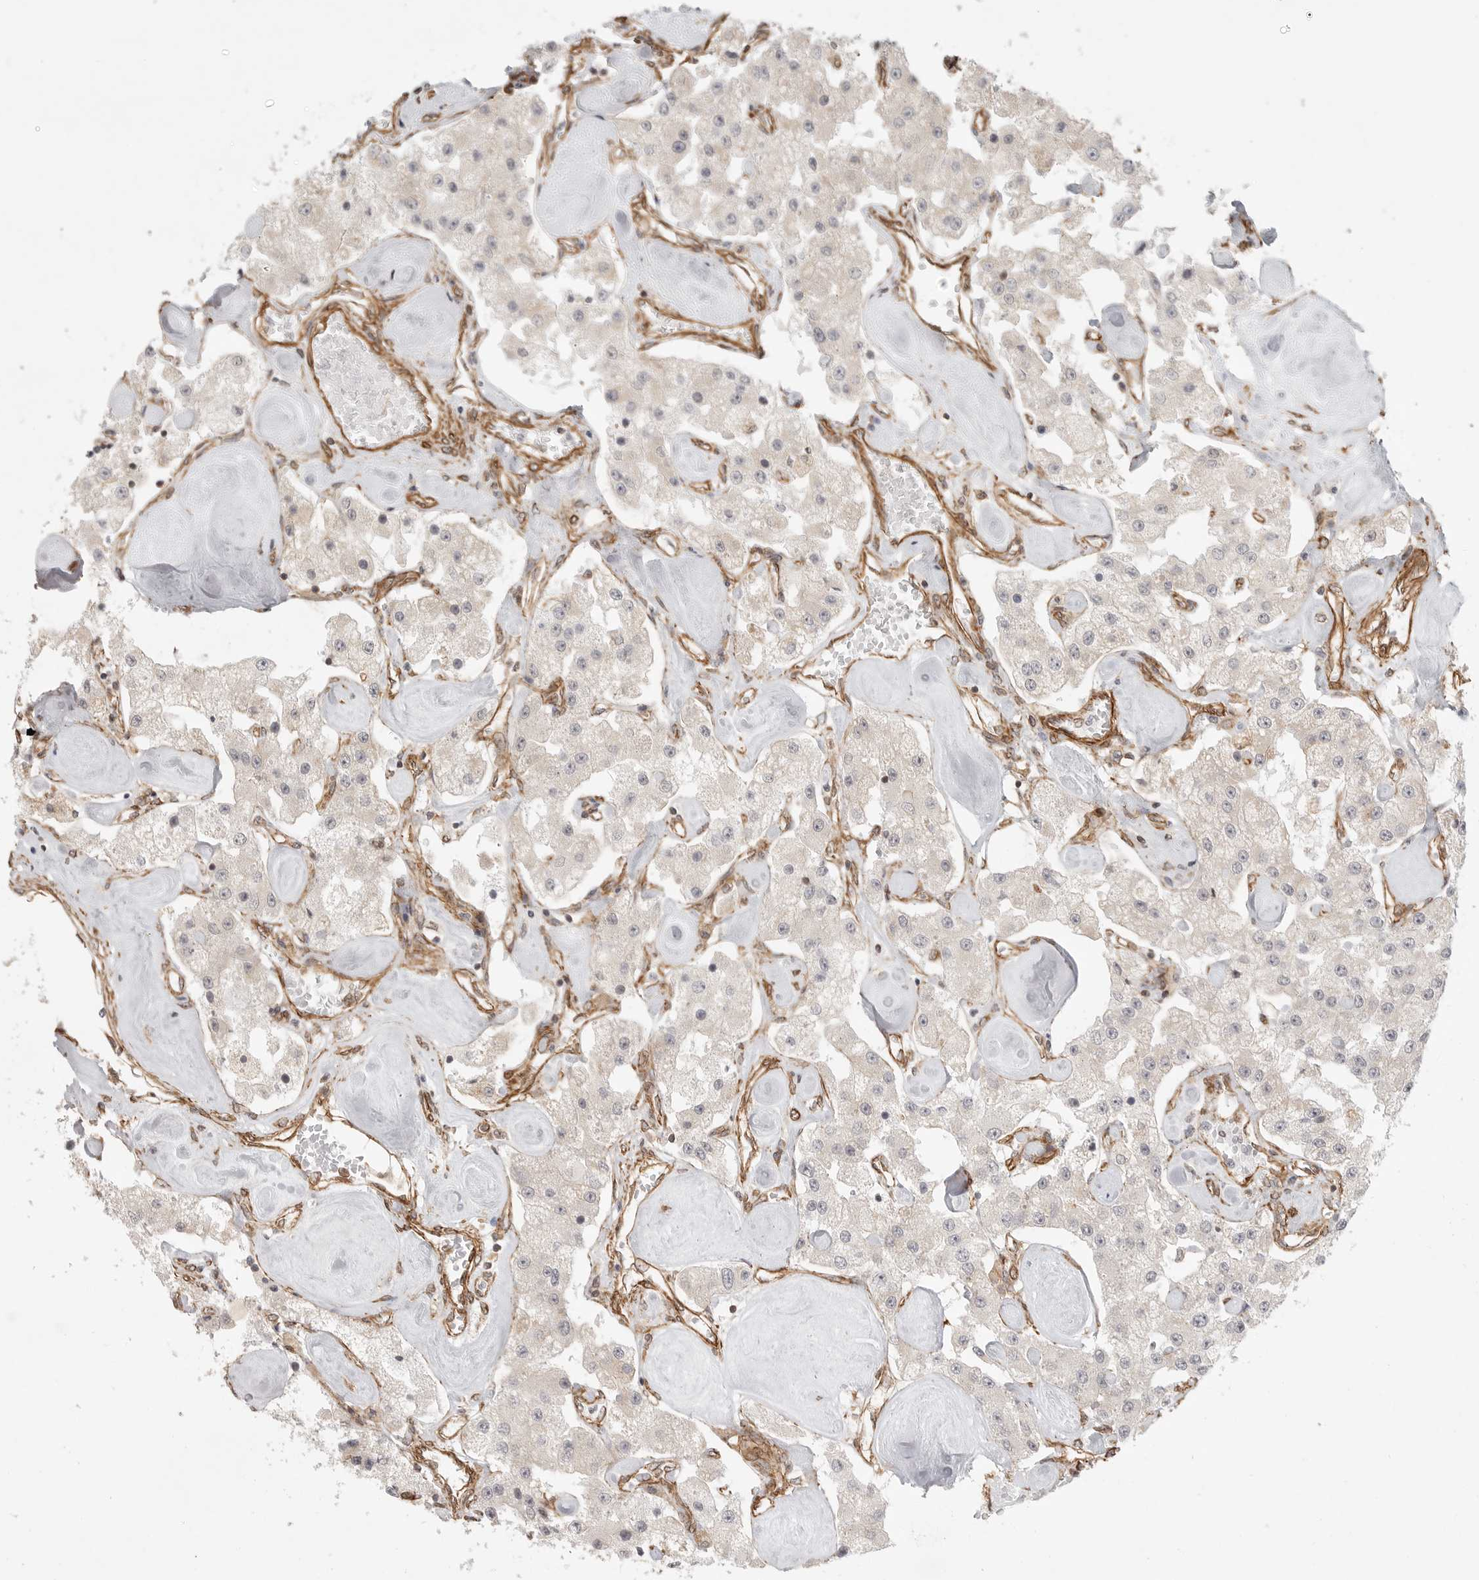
{"staining": {"intensity": "negative", "quantity": "none", "location": "none"}, "tissue": "carcinoid", "cell_type": "Tumor cells", "image_type": "cancer", "snomed": [{"axis": "morphology", "description": "Carcinoid, malignant, NOS"}, {"axis": "topography", "description": "Pancreas"}], "caption": "This is an immunohistochemistry image of human carcinoid. There is no expression in tumor cells.", "gene": "ATOH7", "patient": {"sex": "male", "age": 41}}